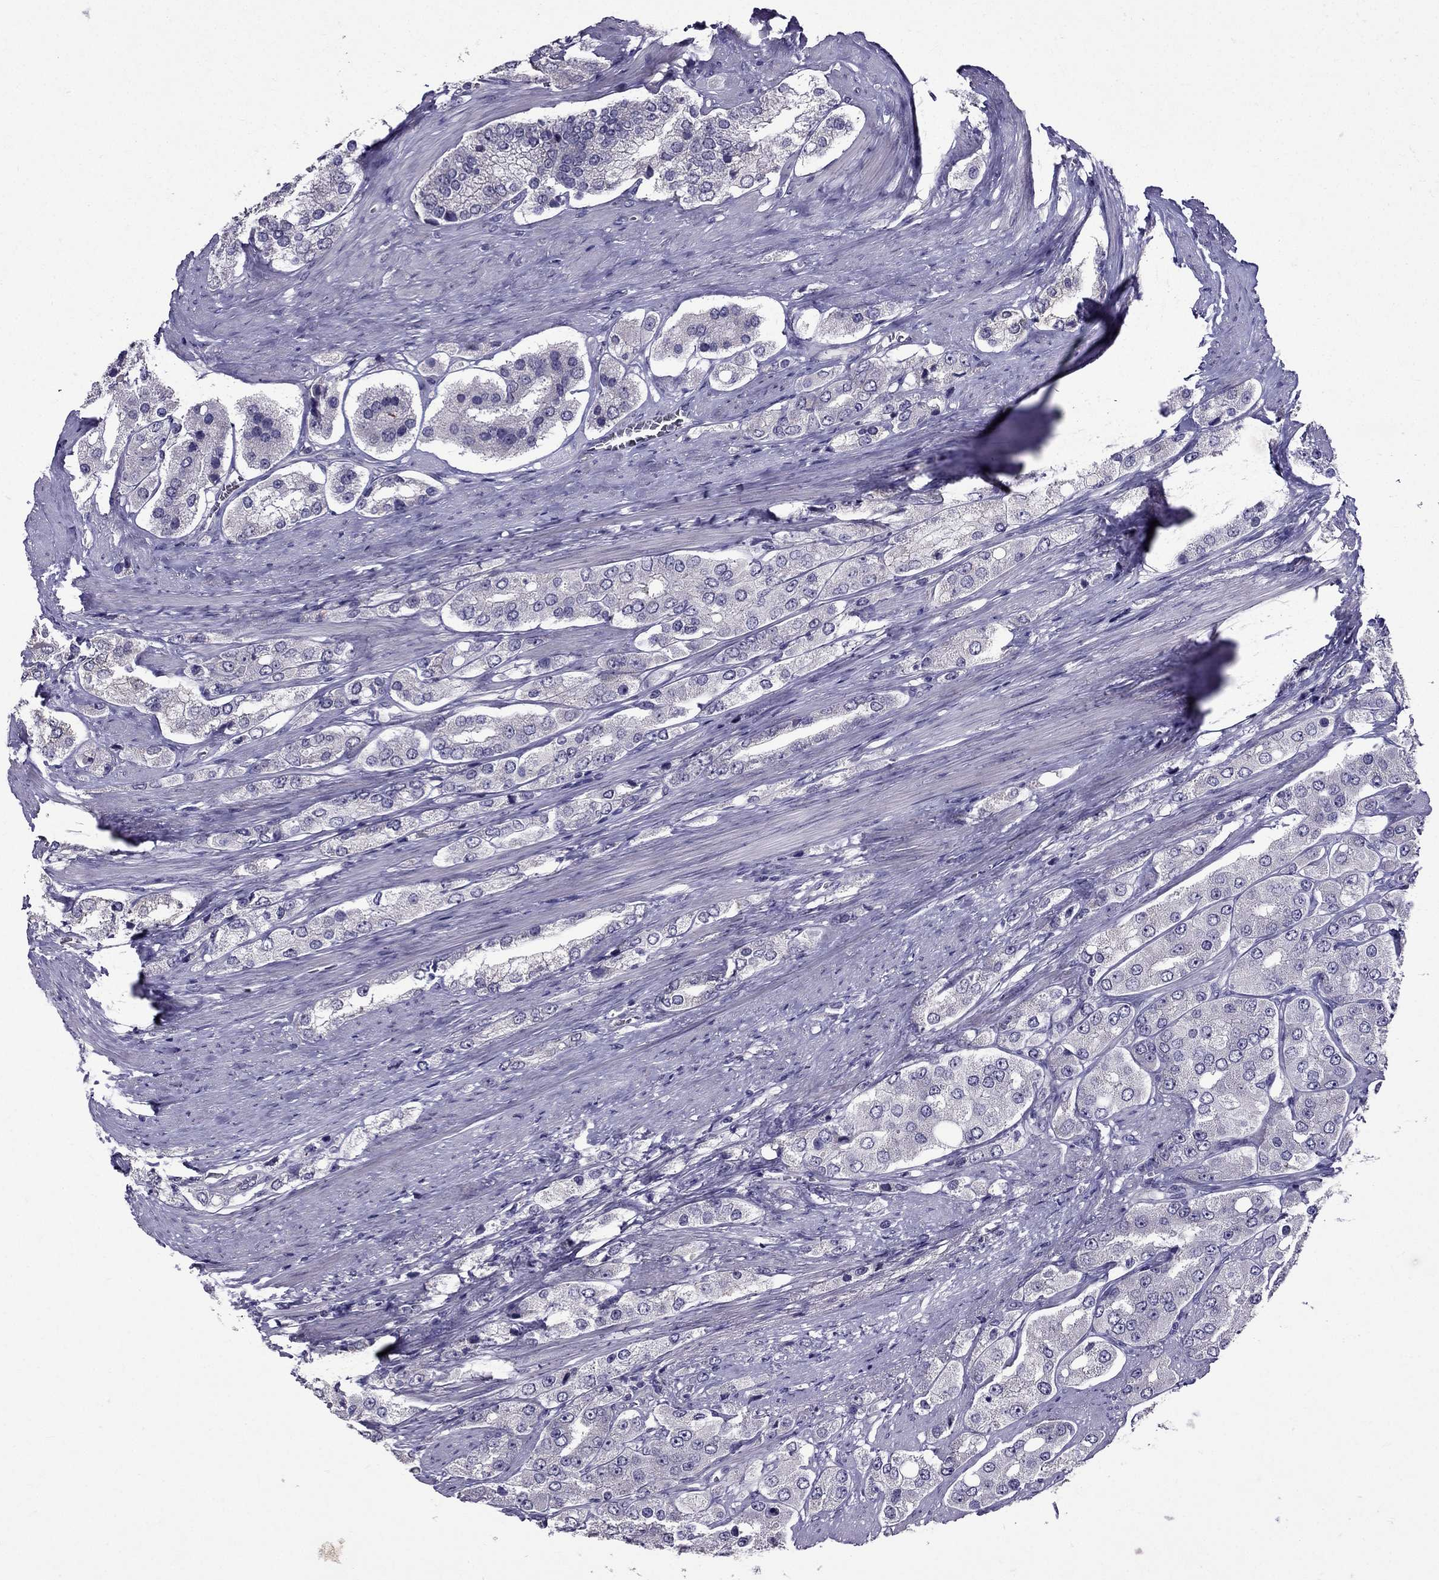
{"staining": {"intensity": "negative", "quantity": "none", "location": "none"}, "tissue": "prostate cancer", "cell_type": "Tumor cells", "image_type": "cancer", "snomed": [{"axis": "morphology", "description": "Adenocarcinoma, Low grade"}, {"axis": "topography", "description": "Prostate"}], "caption": "Prostate cancer stained for a protein using immunohistochemistry reveals no staining tumor cells.", "gene": "DUSP15", "patient": {"sex": "male", "age": 69}}